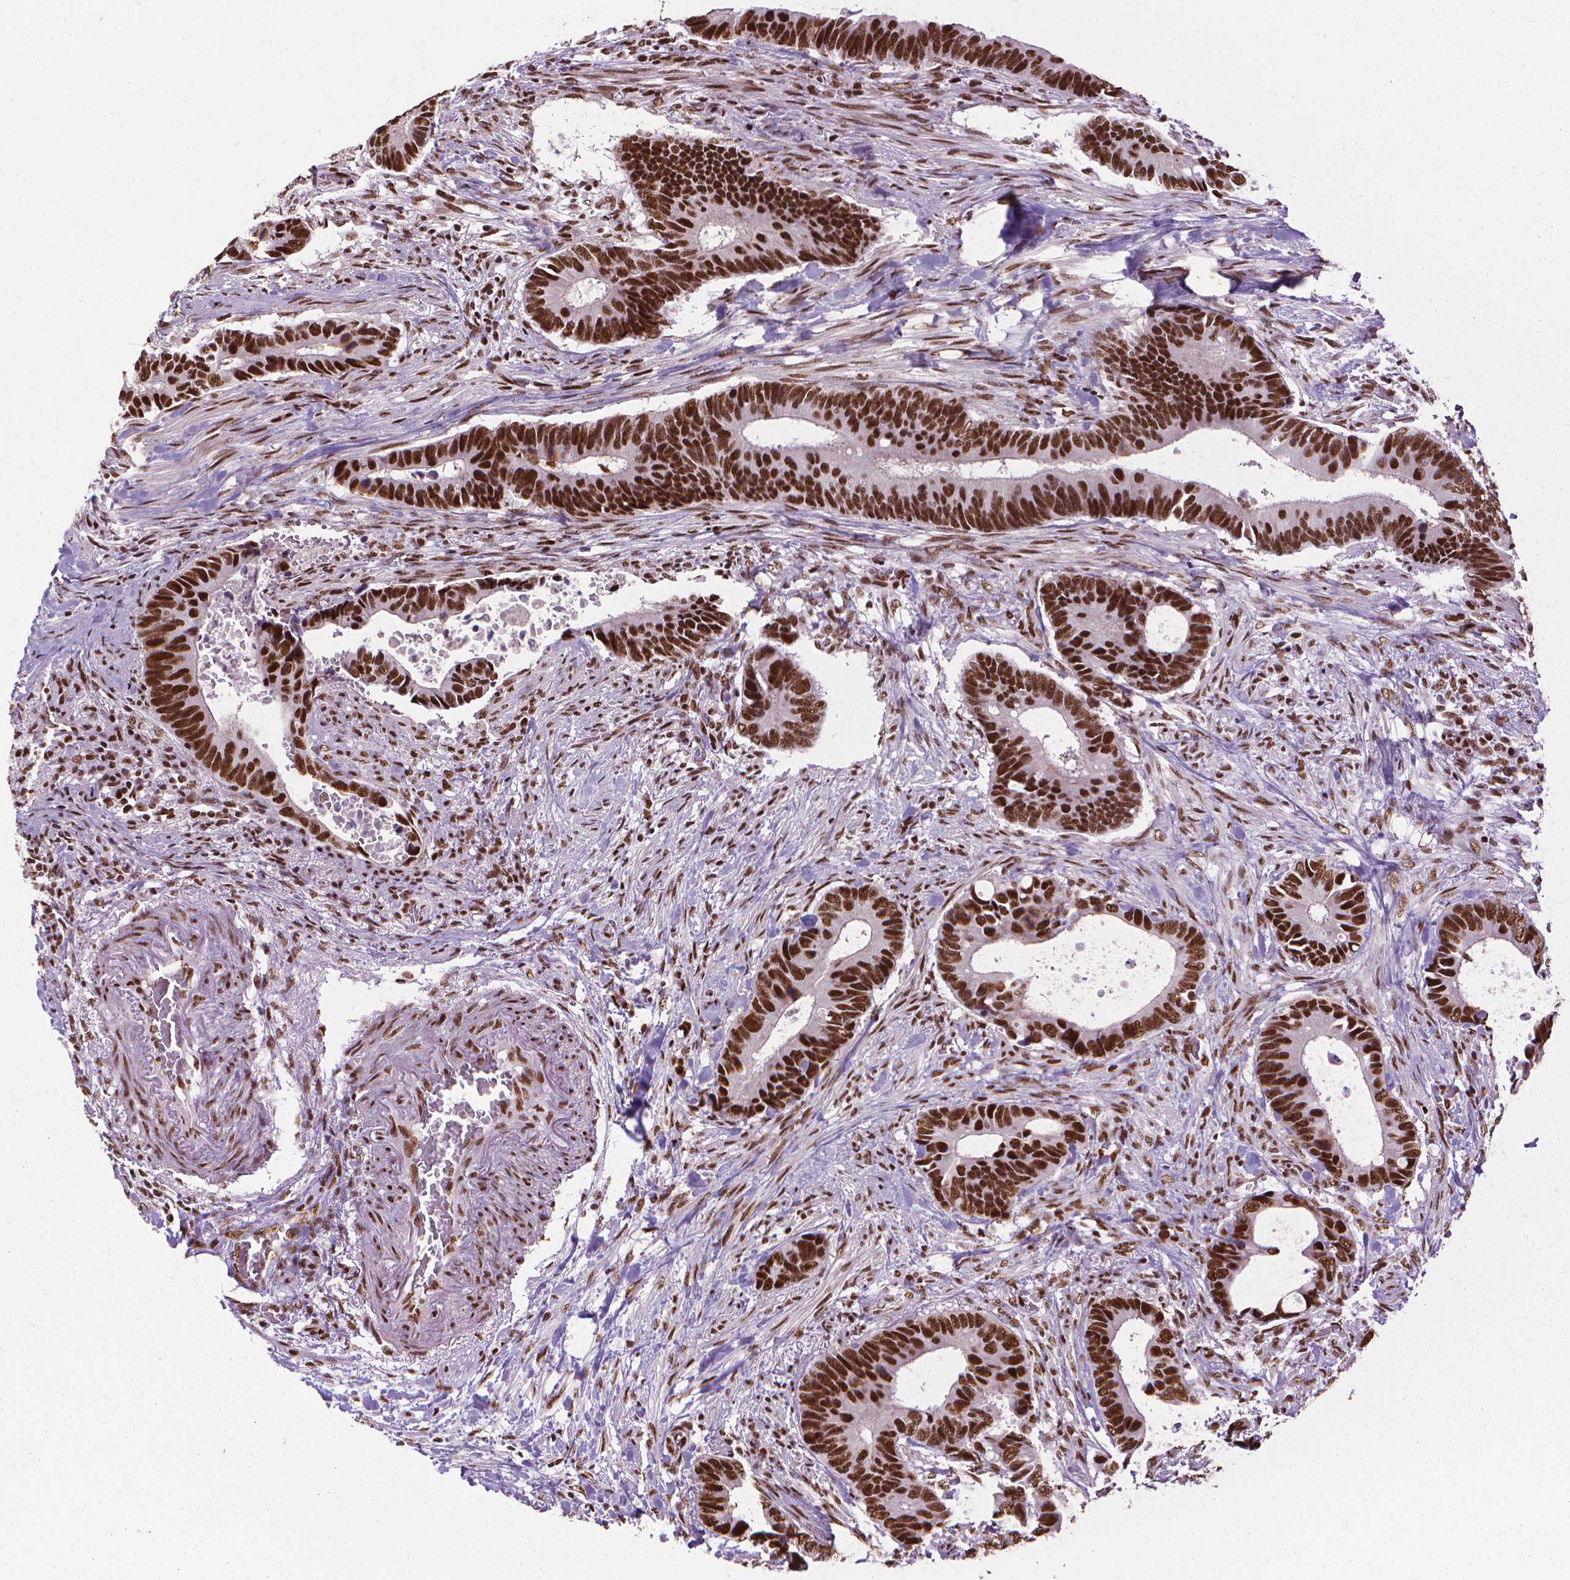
{"staining": {"intensity": "strong", "quantity": ">75%", "location": "nuclear"}, "tissue": "colorectal cancer", "cell_type": "Tumor cells", "image_type": "cancer", "snomed": [{"axis": "morphology", "description": "Adenocarcinoma, NOS"}, {"axis": "topography", "description": "Colon"}], "caption": "Immunohistochemistry (IHC) (DAB) staining of adenocarcinoma (colorectal) exhibits strong nuclear protein expression in approximately >75% of tumor cells.", "gene": "AKAP8", "patient": {"sex": "male", "age": 49}}